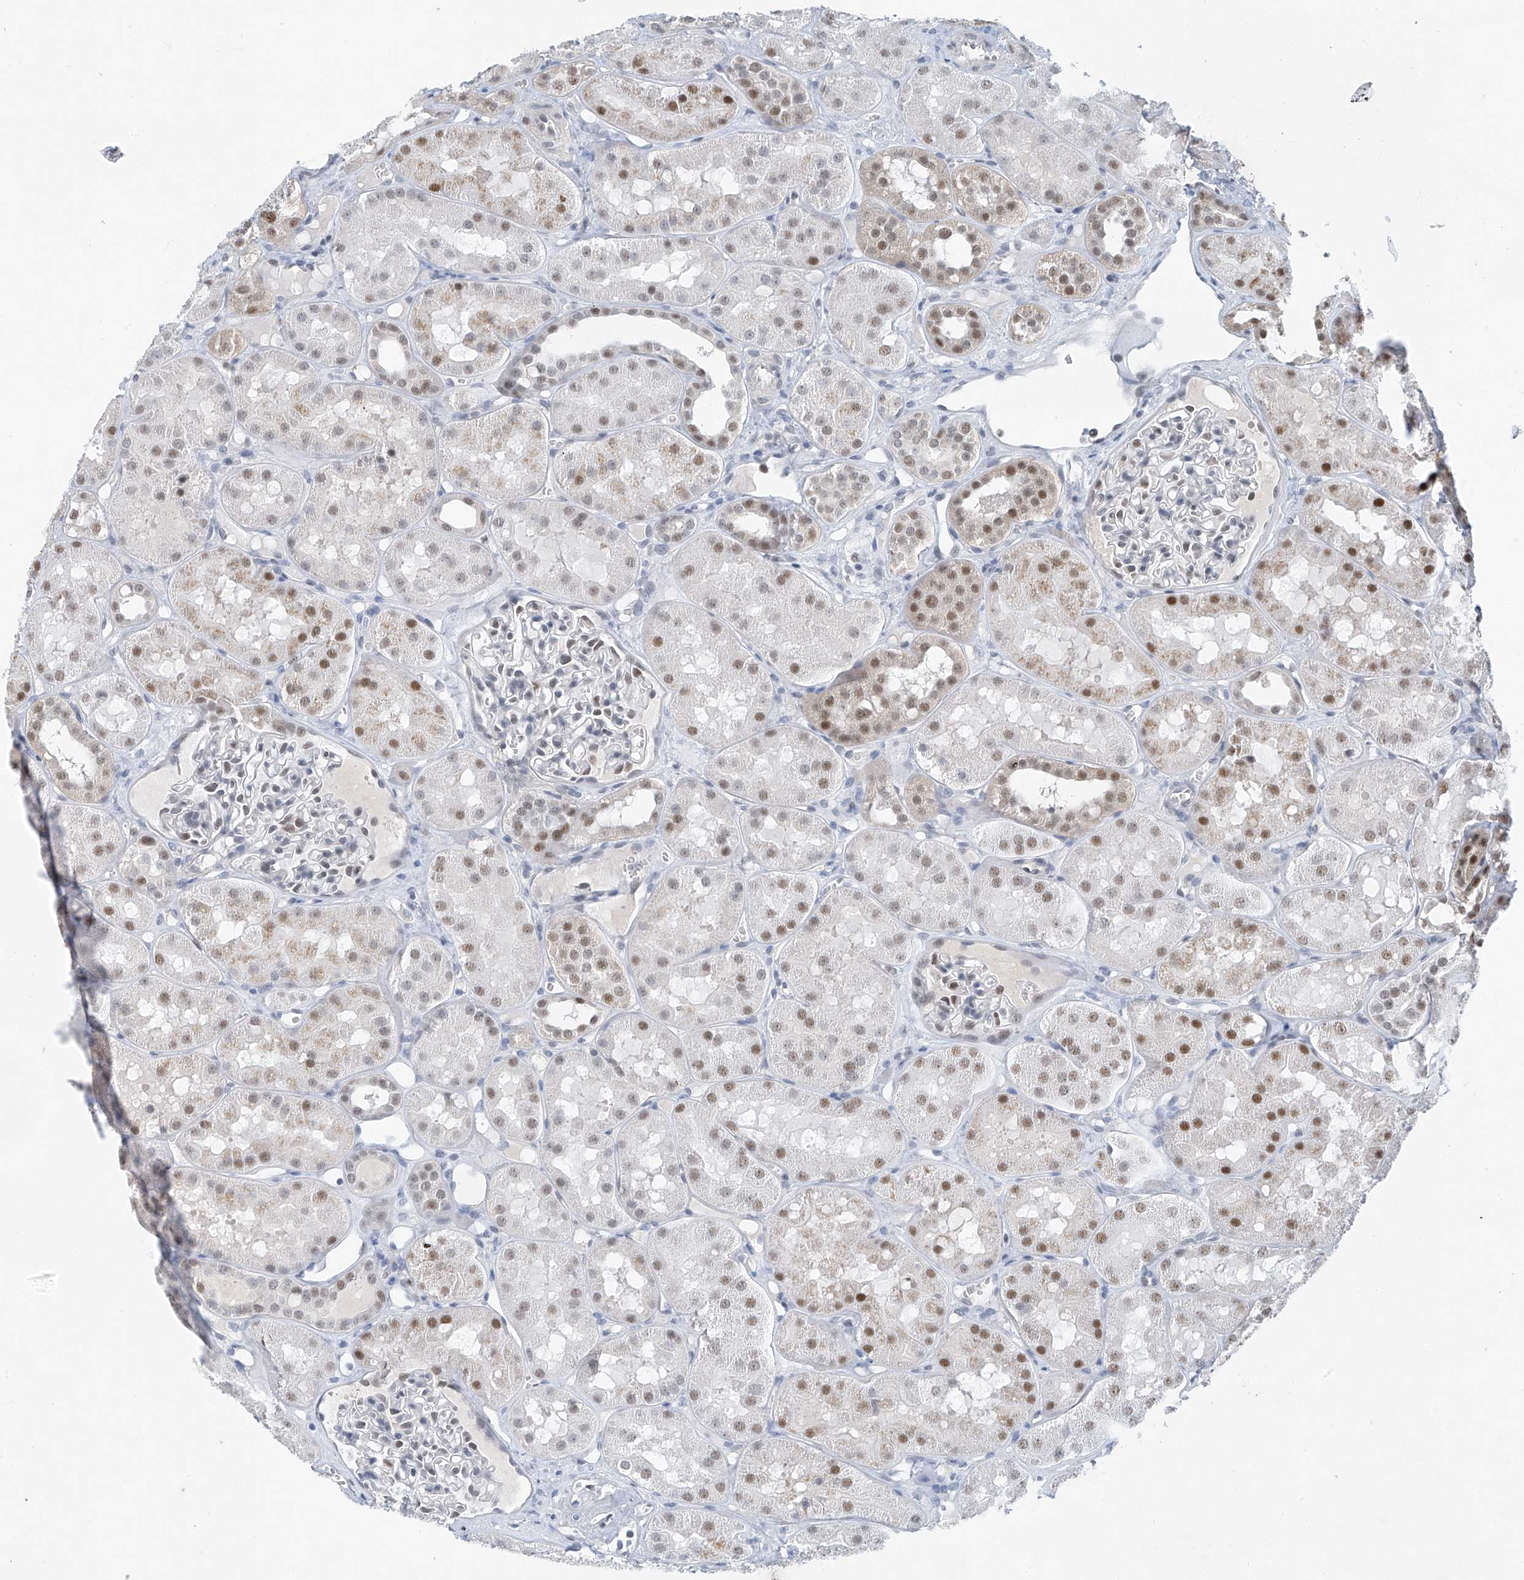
{"staining": {"intensity": "negative", "quantity": "none", "location": "none"}, "tissue": "kidney", "cell_type": "Cells in glomeruli", "image_type": "normal", "snomed": [{"axis": "morphology", "description": "Normal tissue, NOS"}, {"axis": "topography", "description": "Kidney"}], "caption": "A photomicrograph of human kidney is negative for staining in cells in glomeruli. (Stains: DAB IHC with hematoxylin counter stain, Microscopy: brightfield microscopy at high magnification).", "gene": "TAF8", "patient": {"sex": "male", "age": 16}}